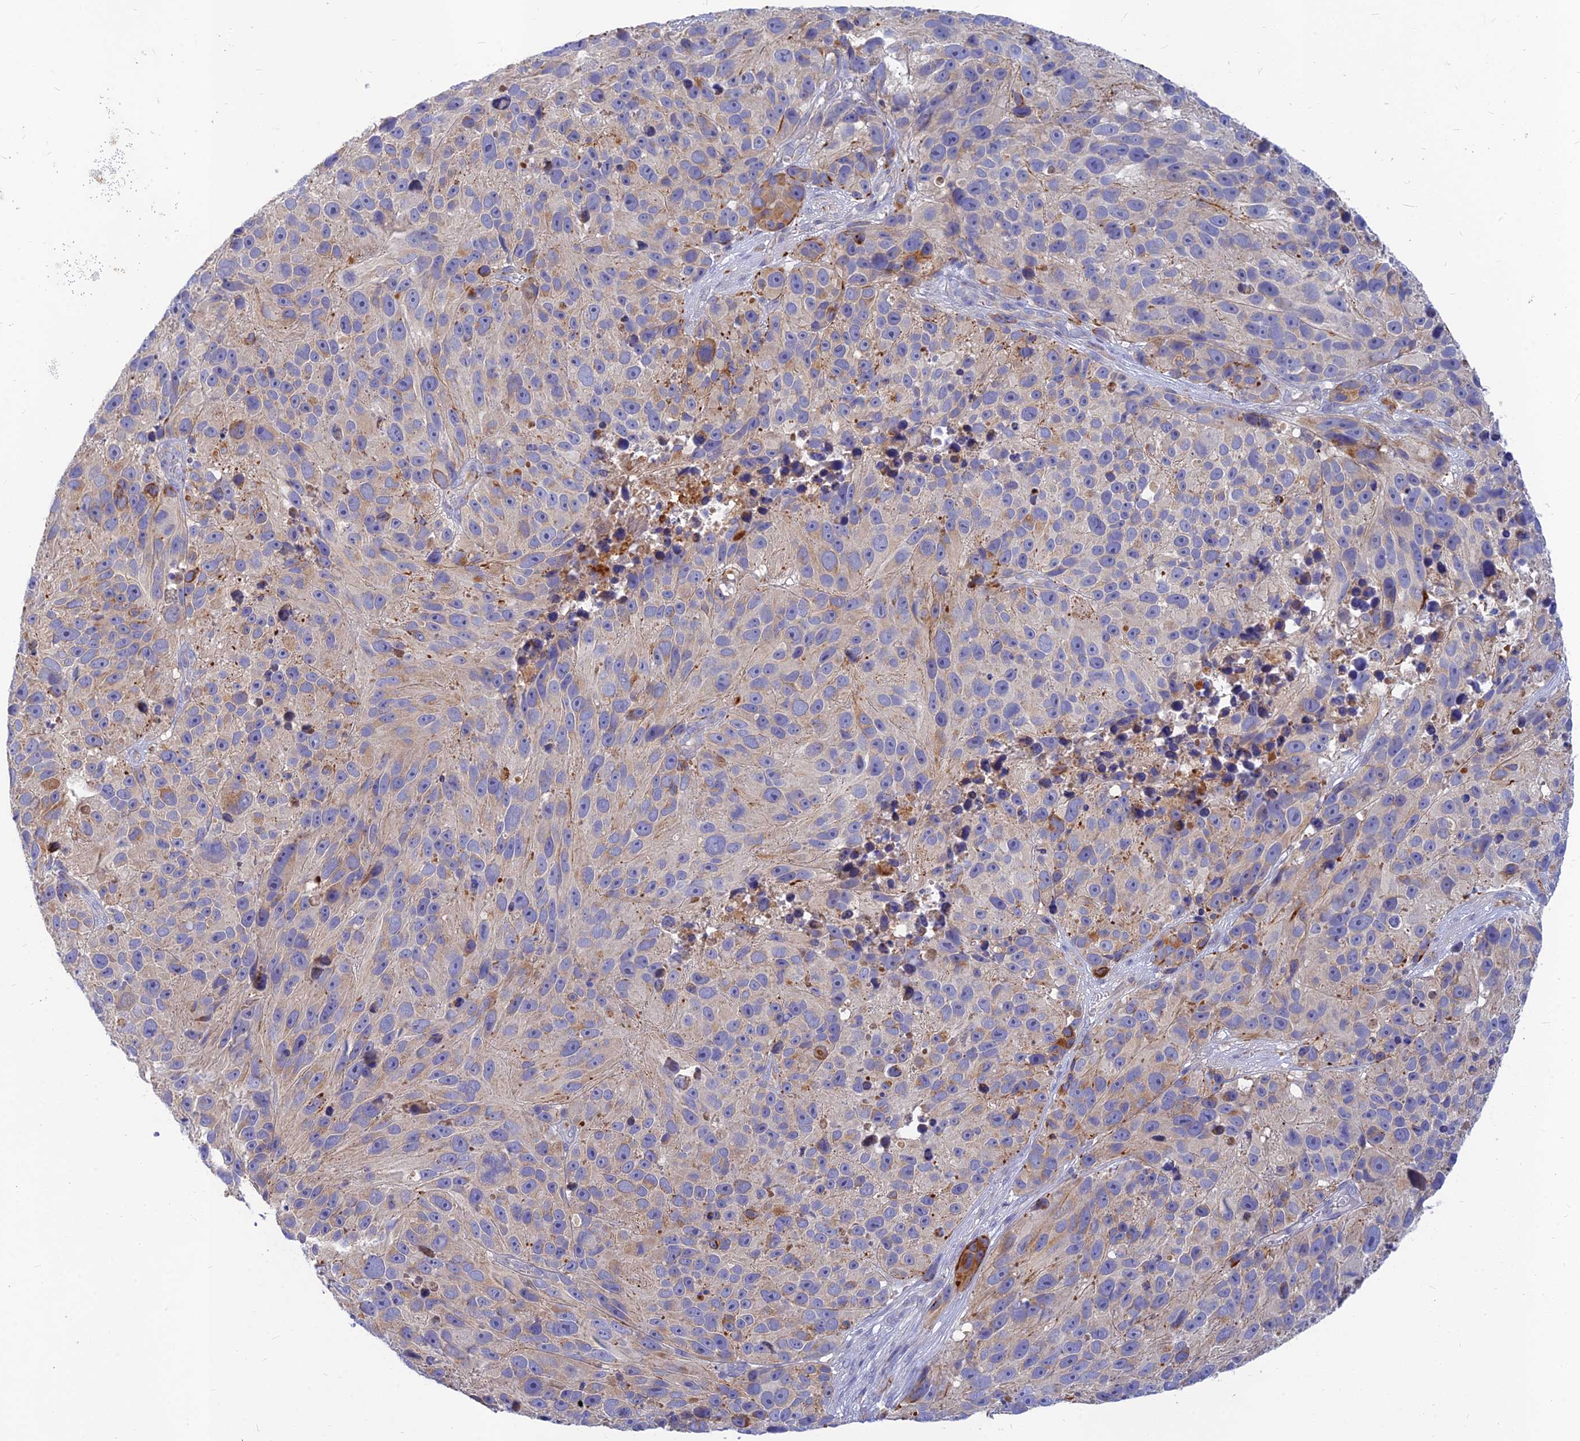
{"staining": {"intensity": "moderate", "quantity": "<25%", "location": "cytoplasmic/membranous"}, "tissue": "melanoma", "cell_type": "Tumor cells", "image_type": "cancer", "snomed": [{"axis": "morphology", "description": "Malignant melanoma, NOS"}, {"axis": "topography", "description": "Skin"}], "caption": "Tumor cells show low levels of moderate cytoplasmic/membranous staining in about <25% of cells in melanoma.", "gene": "CACNA1B", "patient": {"sex": "male", "age": 84}}